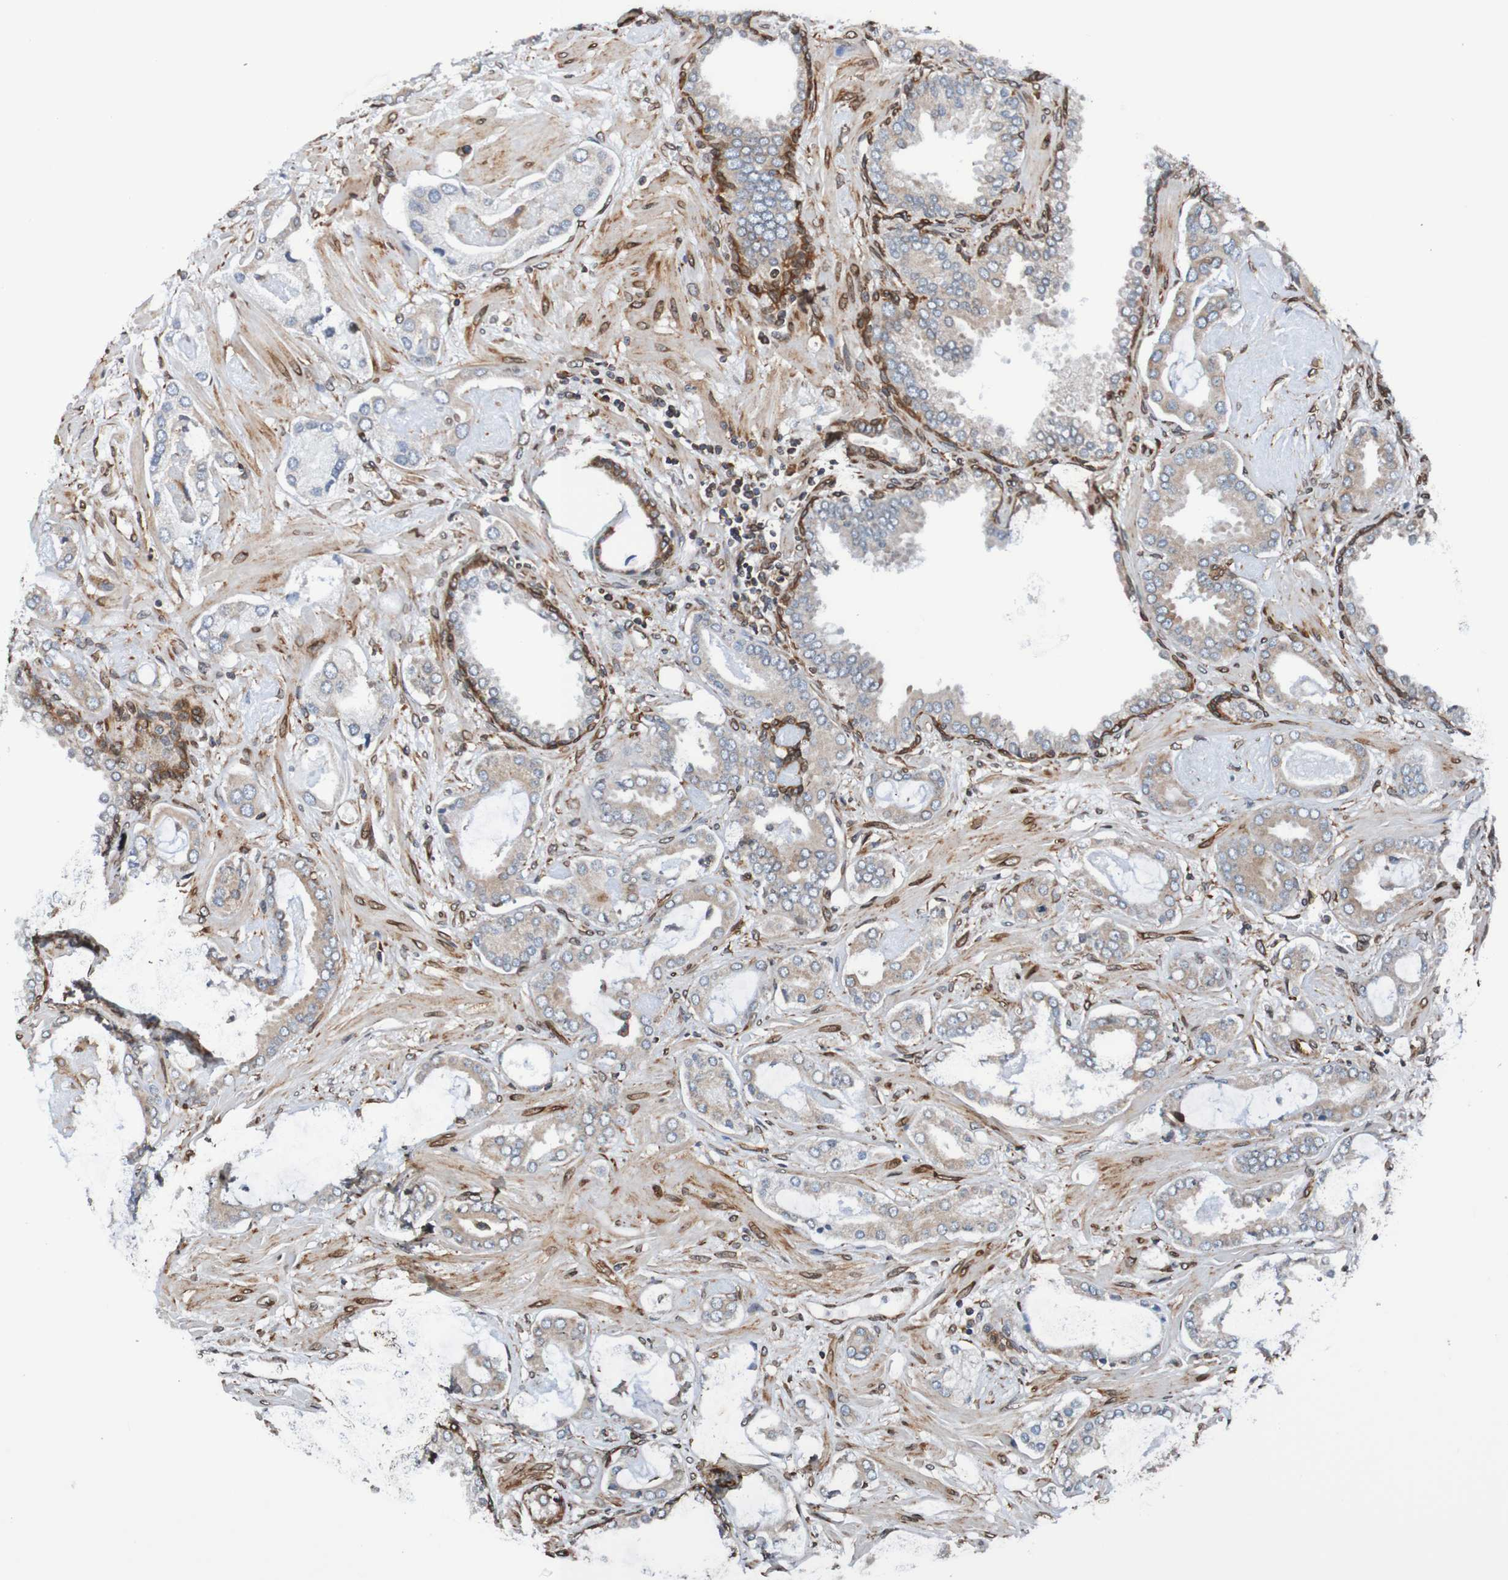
{"staining": {"intensity": "weak", "quantity": "25%-75%", "location": "cytoplasmic/membranous"}, "tissue": "prostate cancer", "cell_type": "Tumor cells", "image_type": "cancer", "snomed": [{"axis": "morphology", "description": "Adenocarcinoma, Low grade"}, {"axis": "topography", "description": "Prostate"}], "caption": "Immunohistochemical staining of prostate cancer reveals low levels of weak cytoplasmic/membranous protein positivity in approximately 25%-75% of tumor cells.", "gene": "TMEM109", "patient": {"sex": "male", "age": 53}}